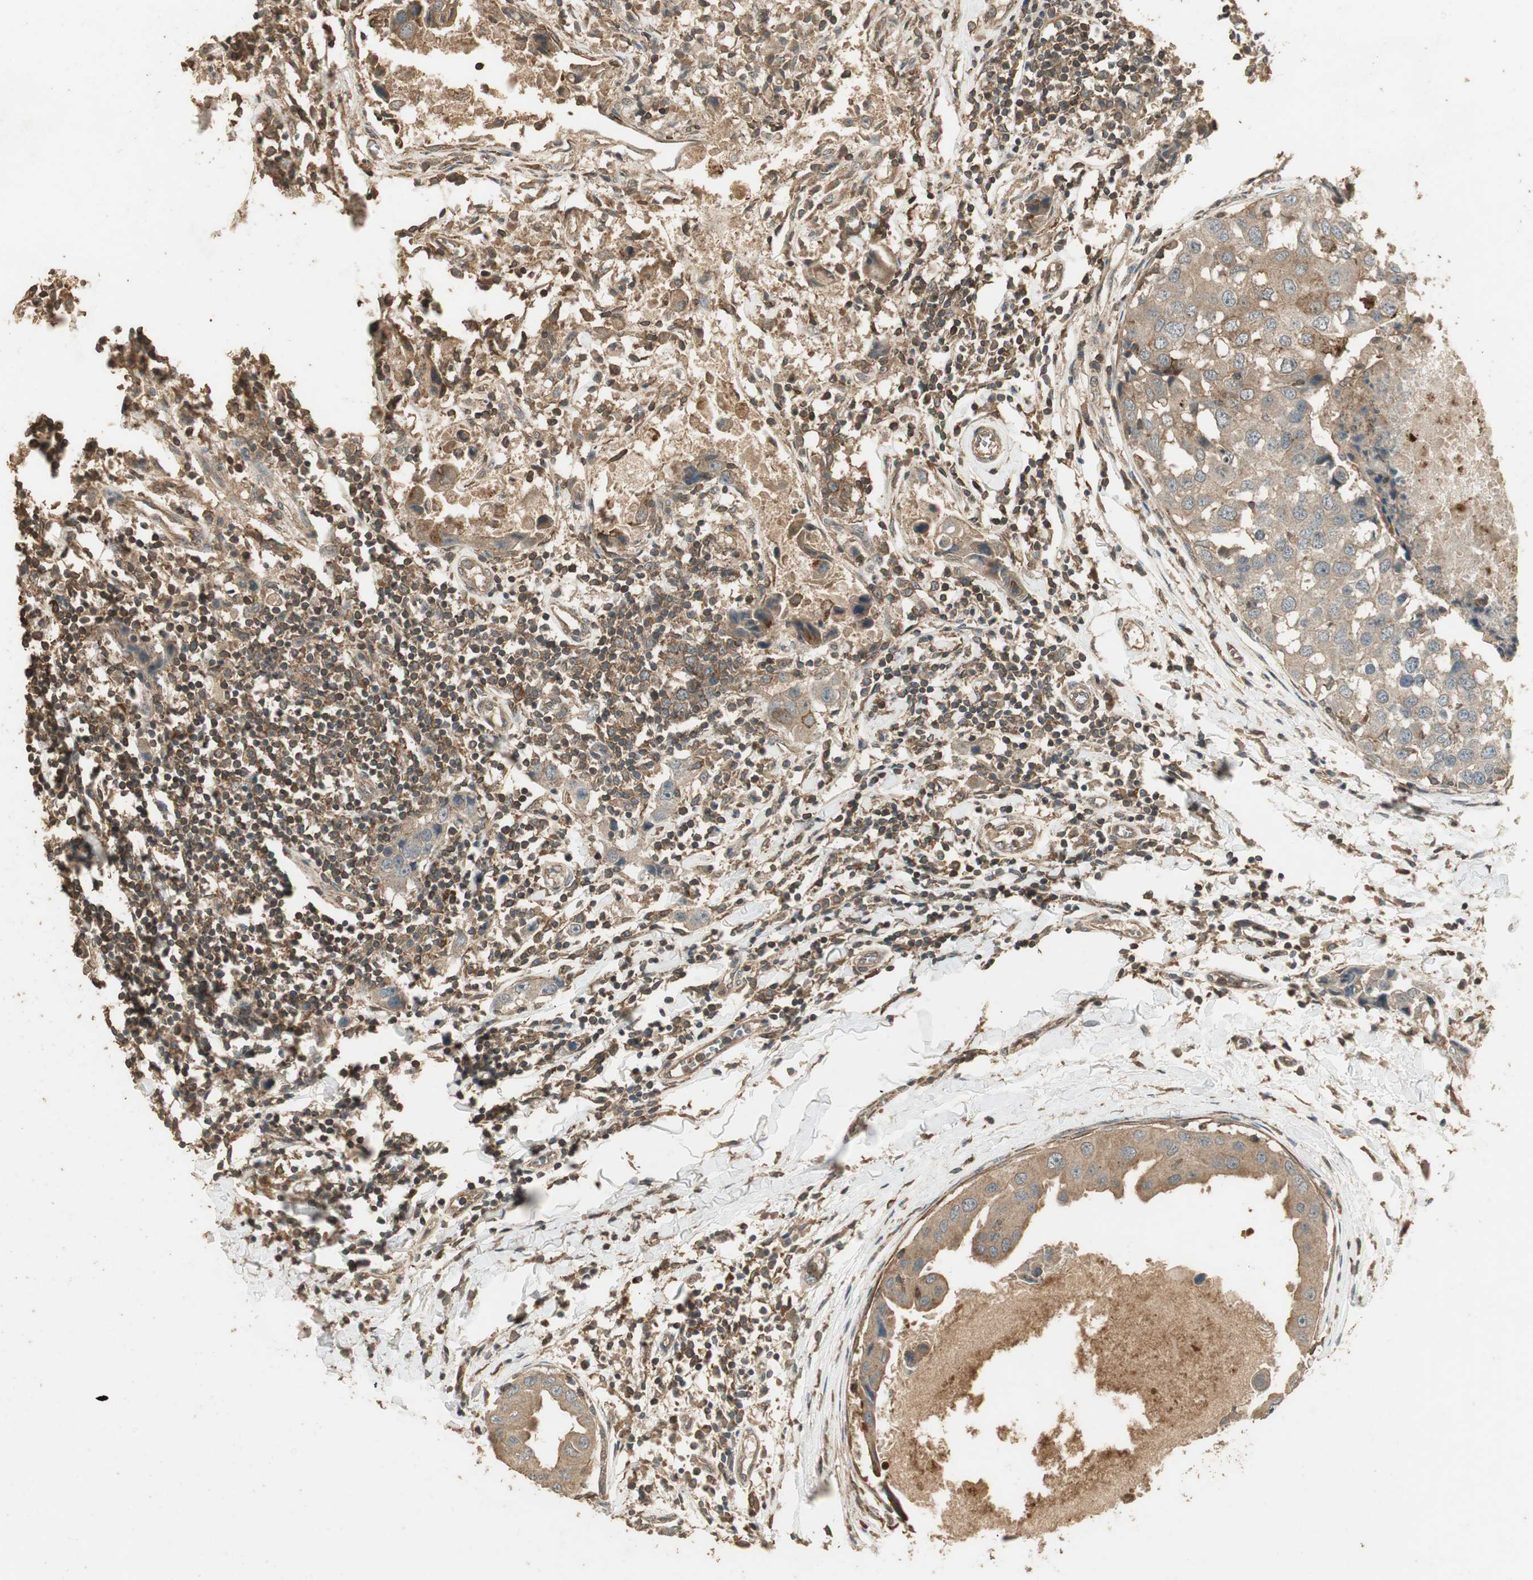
{"staining": {"intensity": "moderate", "quantity": "25%-75%", "location": "cytoplasmic/membranous"}, "tissue": "breast cancer", "cell_type": "Tumor cells", "image_type": "cancer", "snomed": [{"axis": "morphology", "description": "Duct carcinoma"}, {"axis": "topography", "description": "Breast"}], "caption": "Breast infiltrating ductal carcinoma tissue exhibits moderate cytoplasmic/membranous staining in approximately 25%-75% of tumor cells, visualized by immunohistochemistry. The staining is performed using DAB brown chromogen to label protein expression. The nuclei are counter-stained blue using hematoxylin.", "gene": "USP2", "patient": {"sex": "female", "age": 27}}